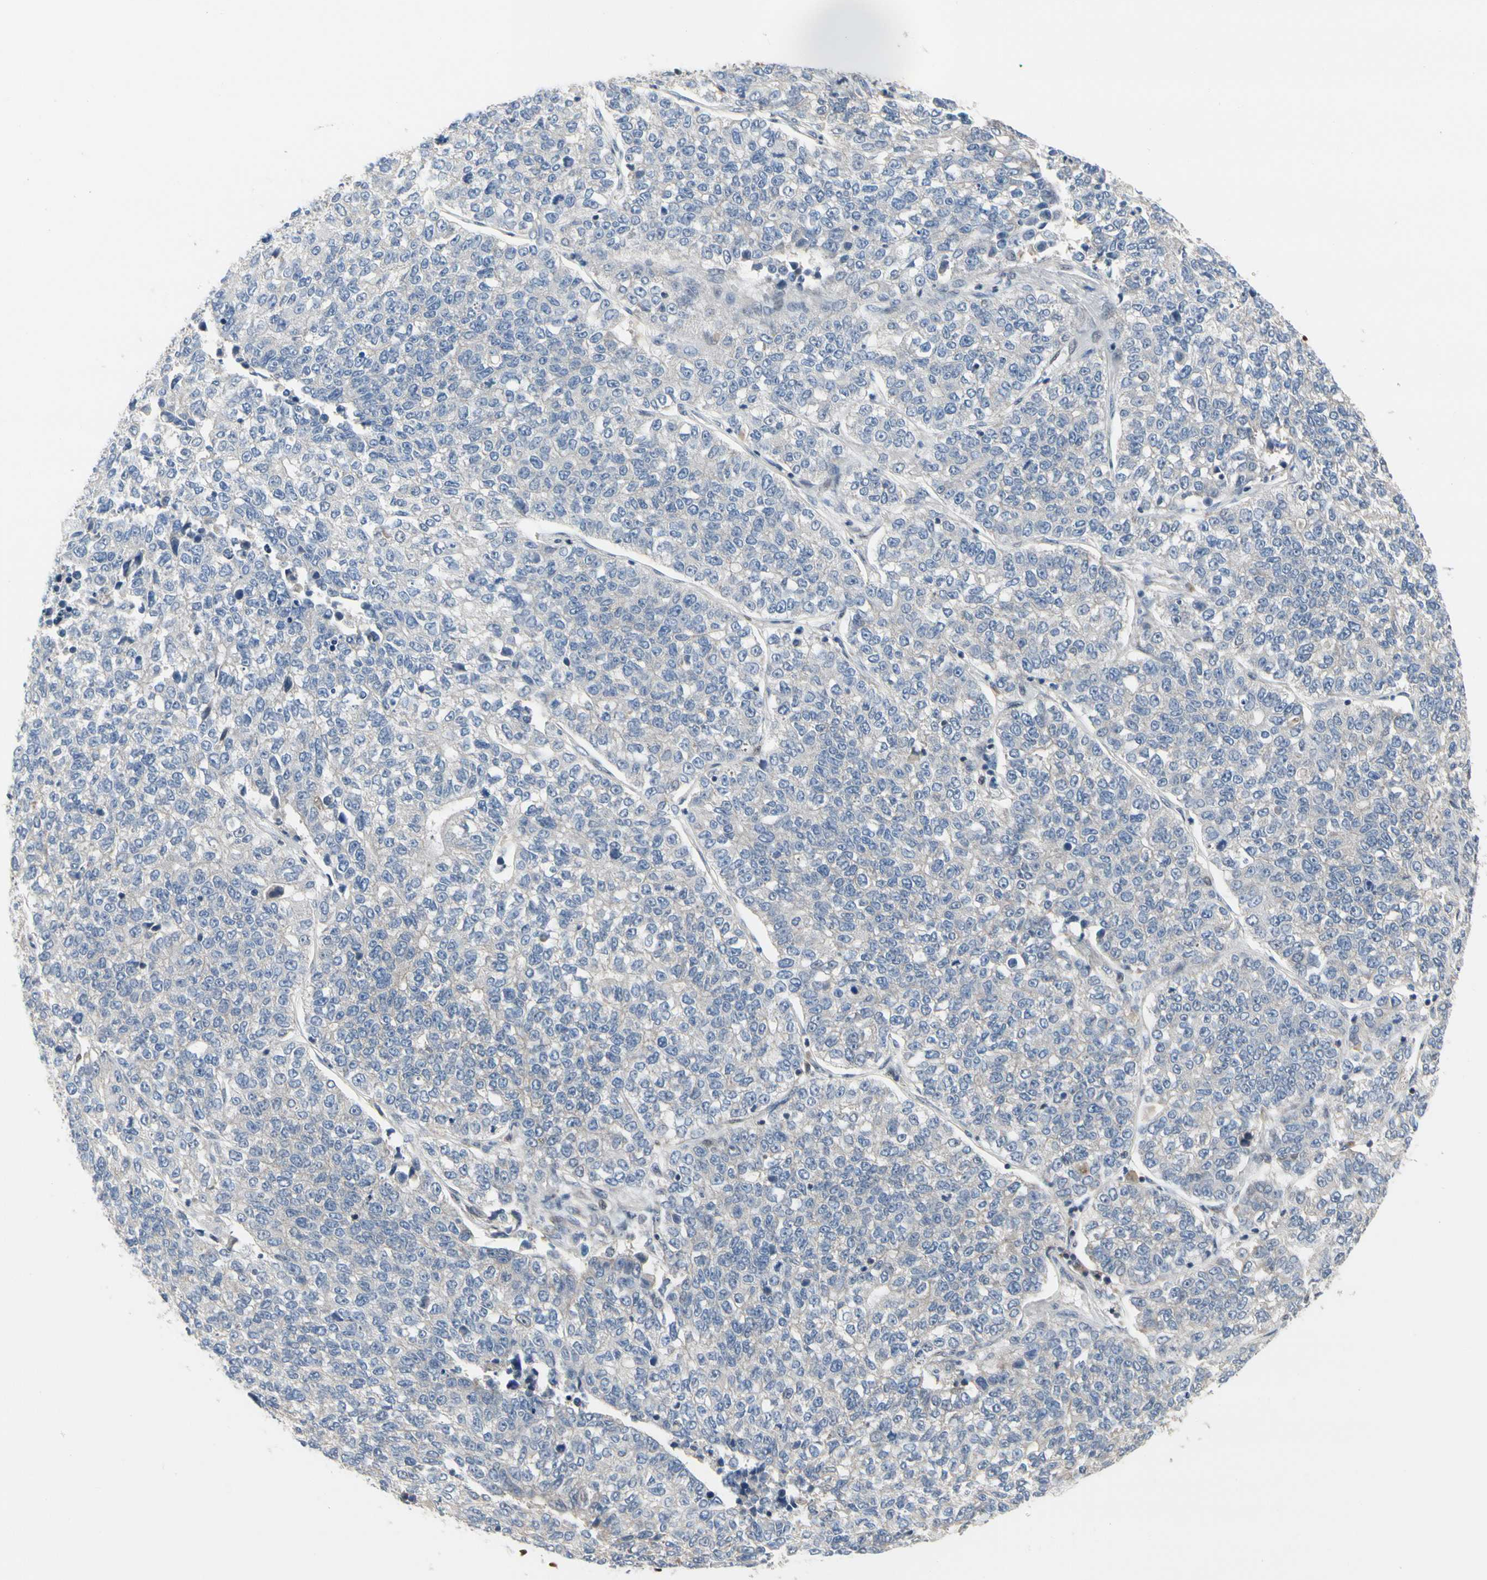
{"staining": {"intensity": "negative", "quantity": "none", "location": "none"}, "tissue": "lung cancer", "cell_type": "Tumor cells", "image_type": "cancer", "snomed": [{"axis": "morphology", "description": "Adenocarcinoma, NOS"}, {"axis": "topography", "description": "Lung"}], "caption": "Lung adenocarcinoma stained for a protein using immunohistochemistry exhibits no positivity tumor cells.", "gene": "CDK5", "patient": {"sex": "male", "age": 49}}